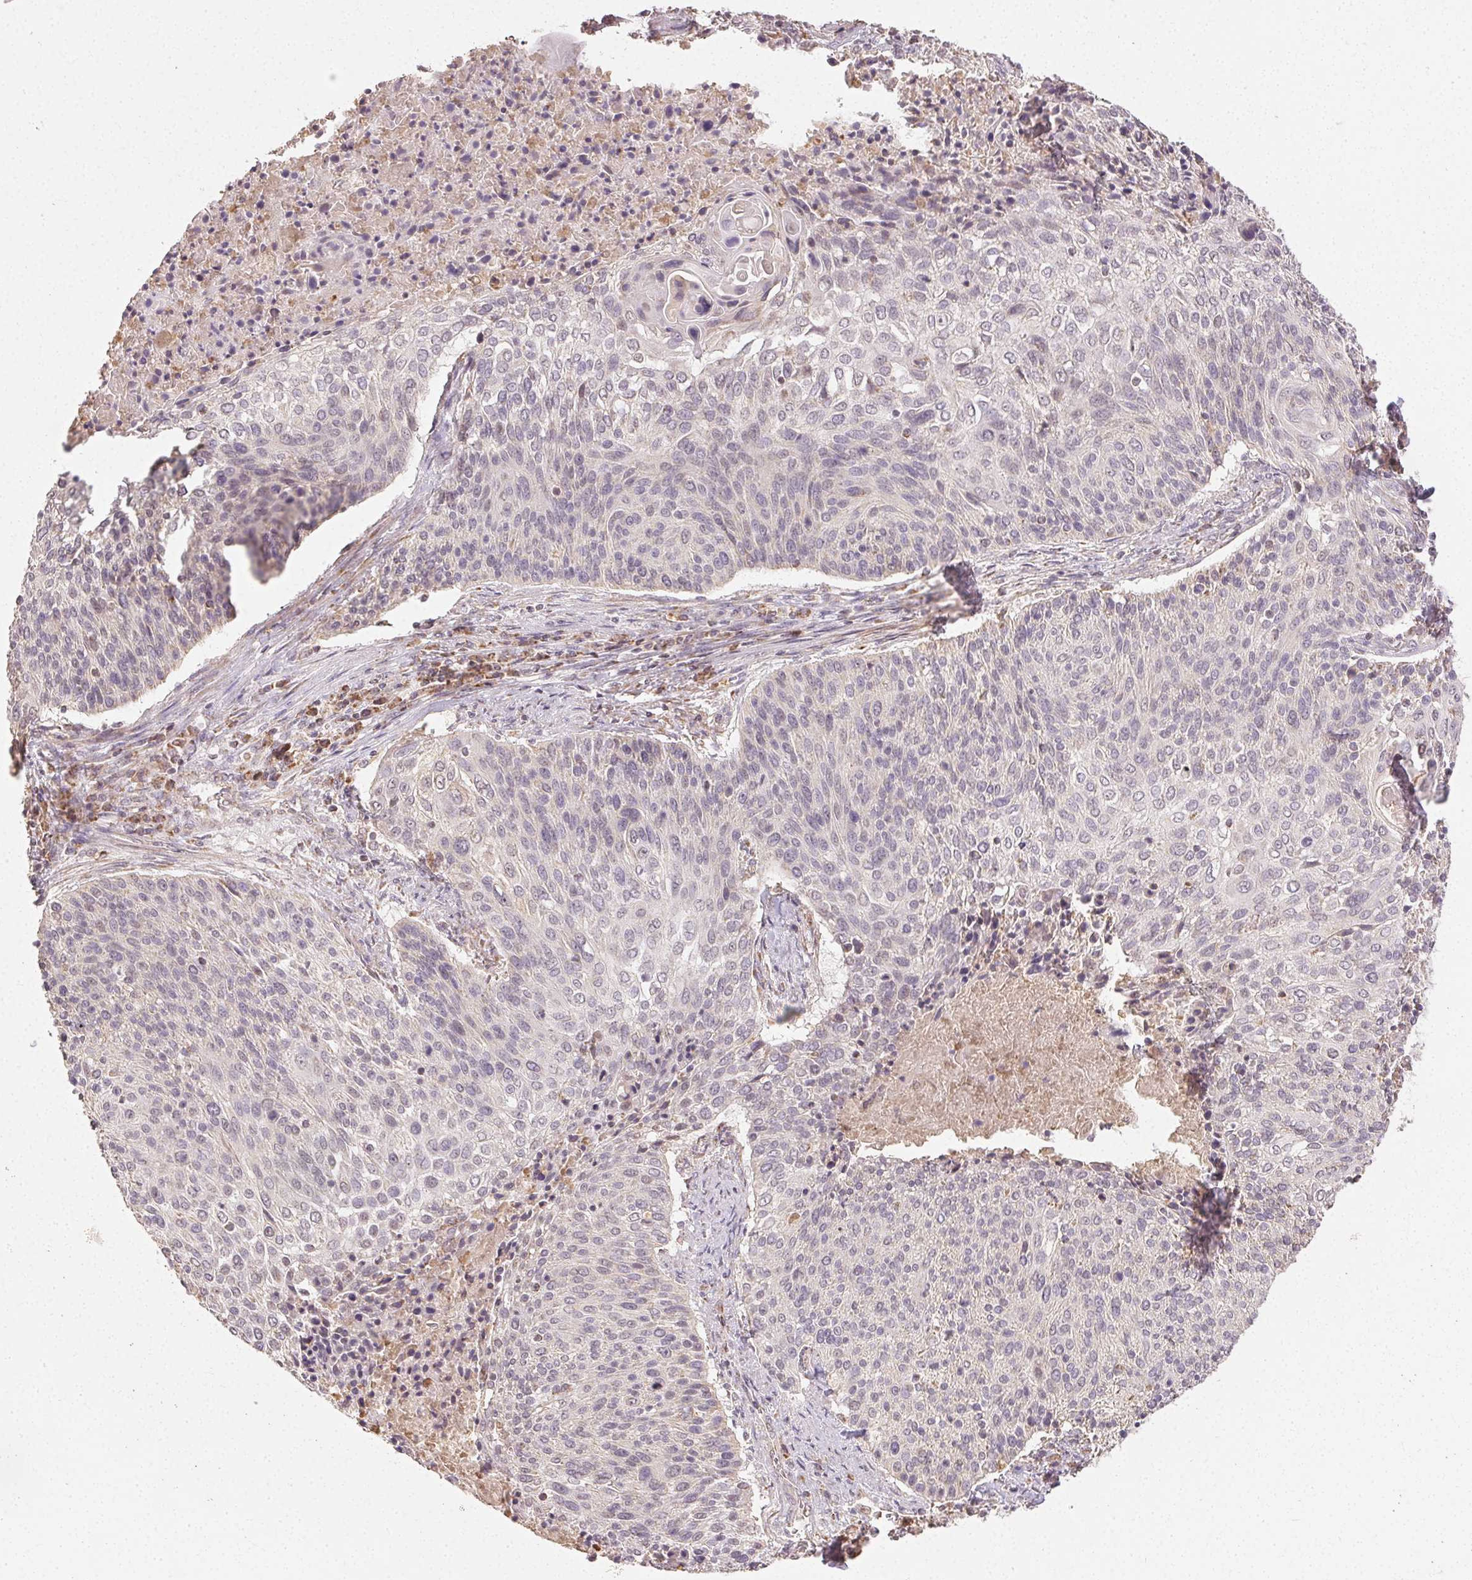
{"staining": {"intensity": "negative", "quantity": "none", "location": "none"}, "tissue": "cervical cancer", "cell_type": "Tumor cells", "image_type": "cancer", "snomed": [{"axis": "morphology", "description": "Squamous cell carcinoma, NOS"}, {"axis": "topography", "description": "Cervix"}], "caption": "A histopathology image of human squamous cell carcinoma (cervical) is negative for staining in tumor cells.", "gene": "CLASP1", "patient": {"sex": "female", "age": 31}}